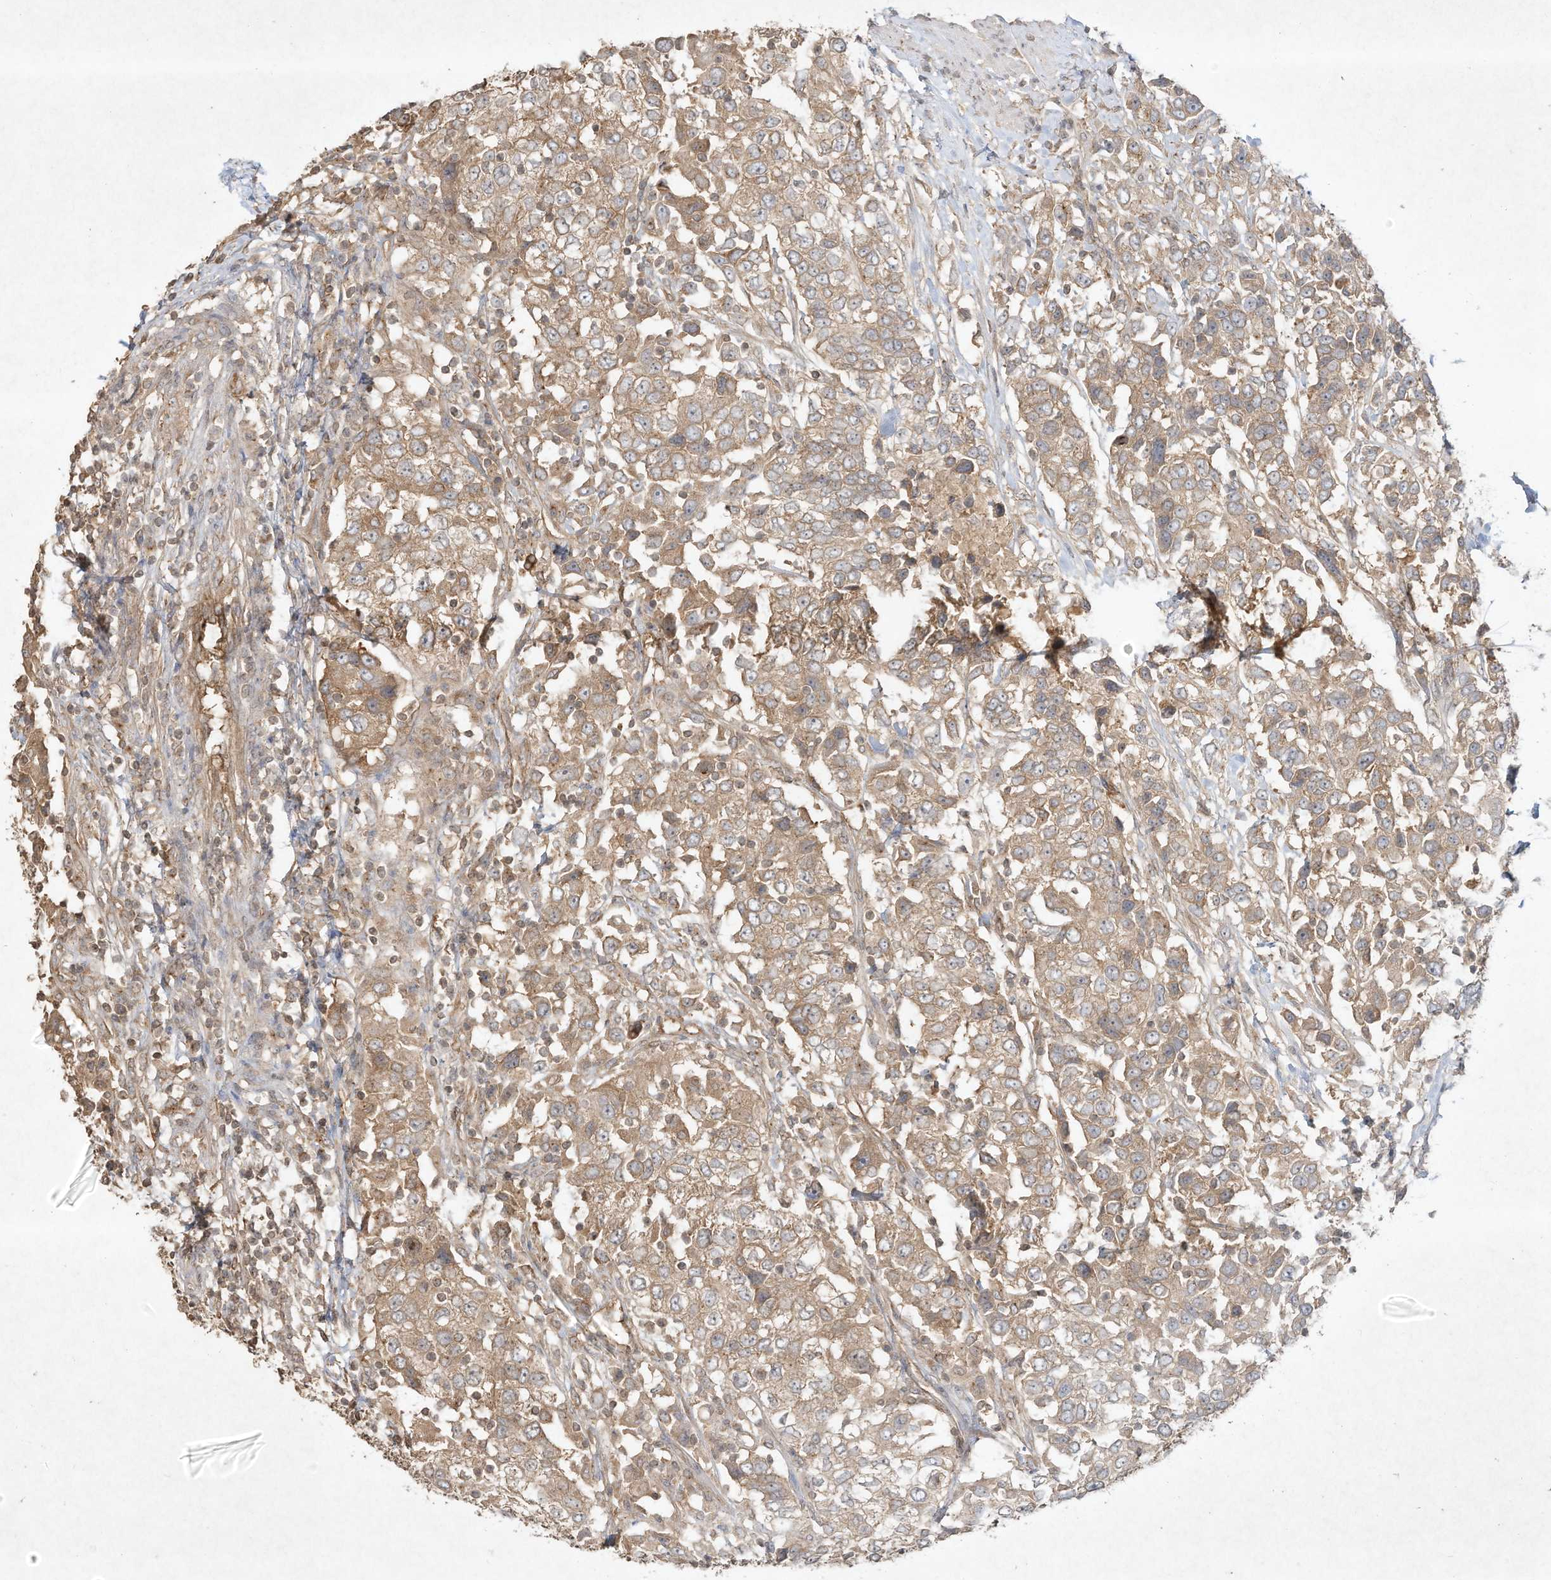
{"staining": {"intensity": "moderate", "quantity": ">75%", "location": "cytoplasmic/membranous"}, "tissue": "urothelial cancer", "cell_type": "Tumor cells", "image_type": "cancer", "snomed": [{"axis": "morphology", "description": "Urothelial carcinoma, High grade"}, {"axis": "topography", "description": "Urinary bladder"}], "caption": "Urothelial cancer stained with DAB immunohistochemistry (IHC) demonstrates medium levels of moderate cytoplasmic/membranous expression in about >75% of tumor cells.", "gene": "DYNC1I2", "patient": {"sex": "female", "age": 80}}